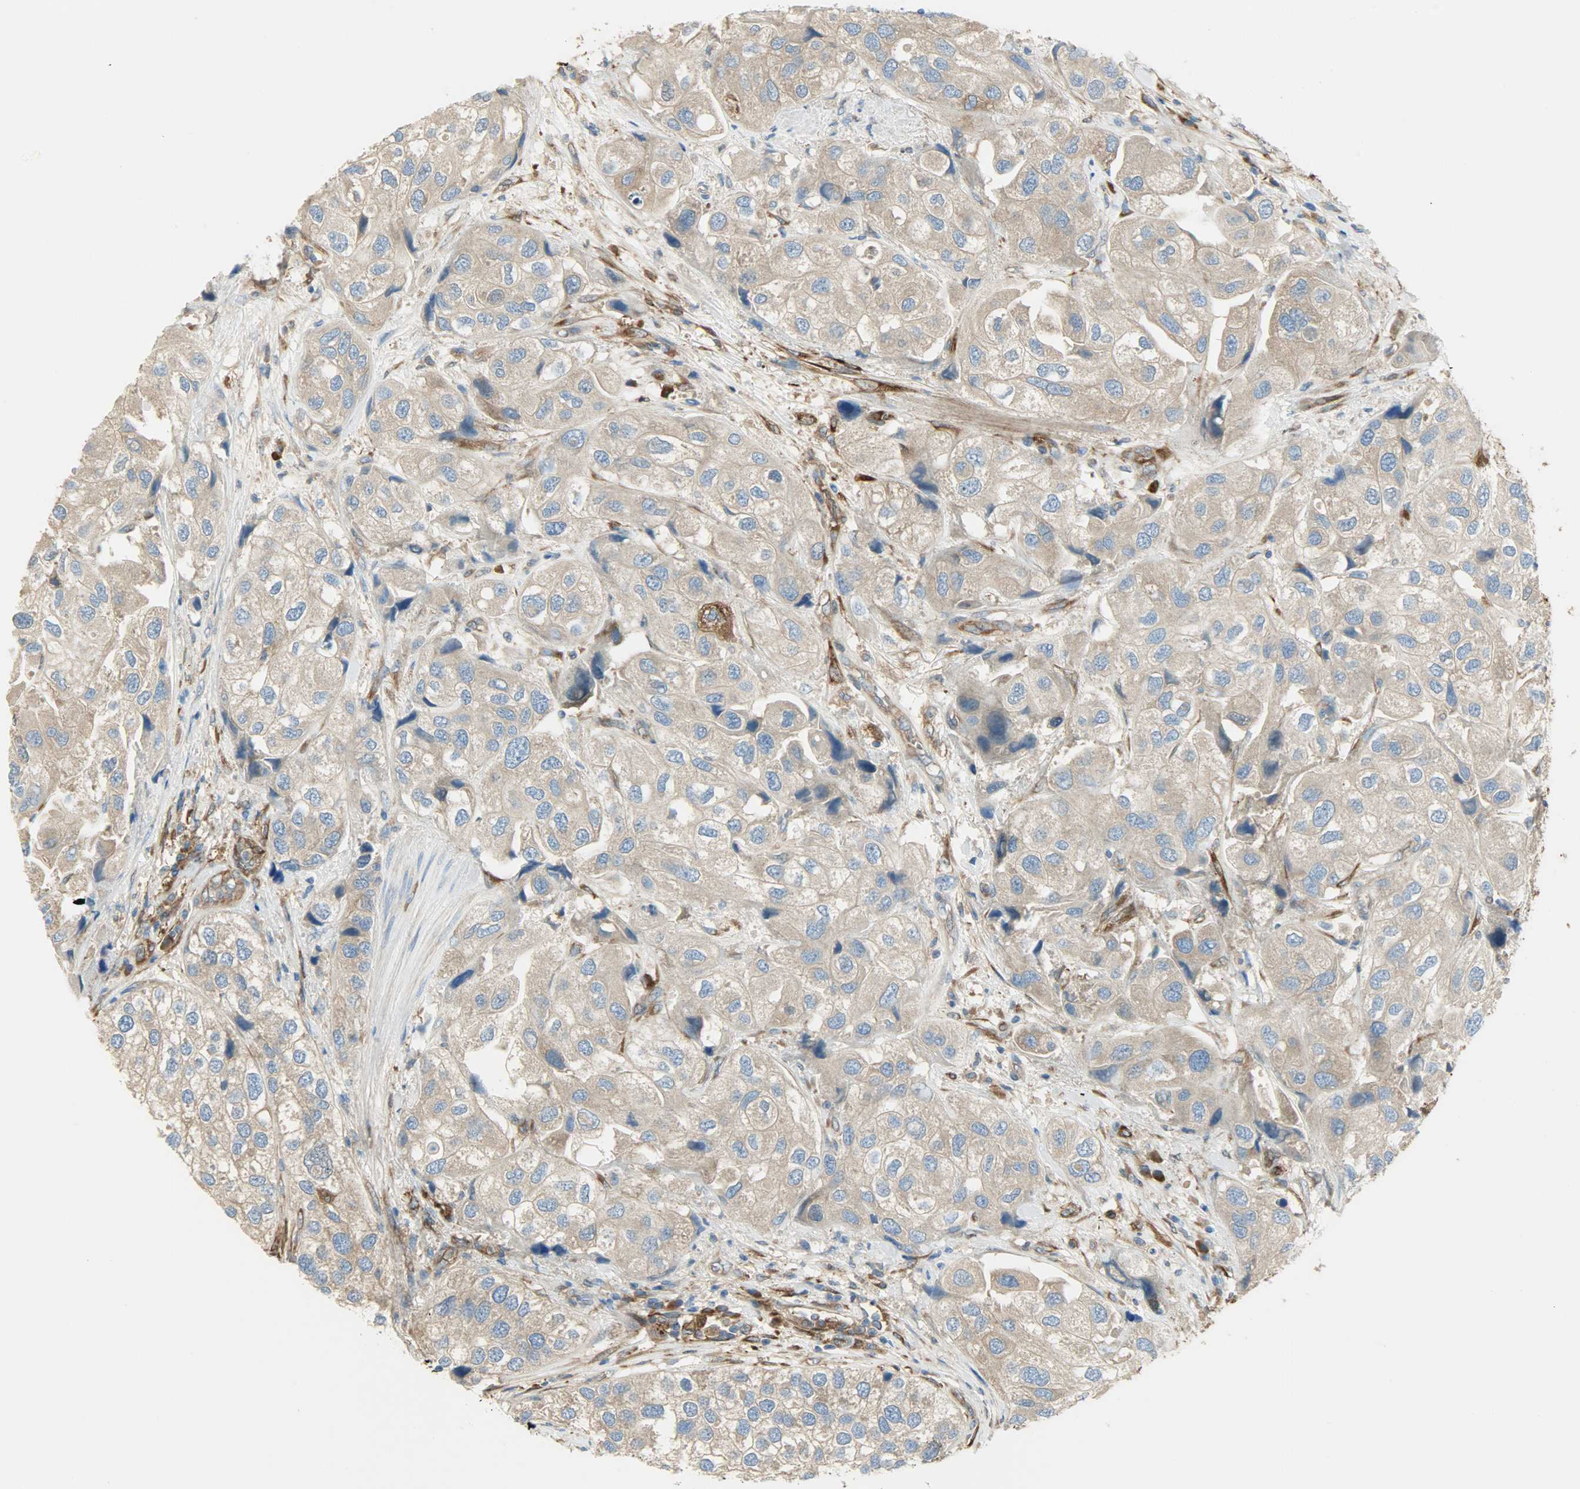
{"staining": {"intensity": "moderate", "quantity": ">75%", "location": "cytoplasmic/membranous"}, "tissue": "urothelial cancer", "cell_type": "Tumor cells", "image_type": "cancer", "snomed": [{"axis": "morphology", "description": "Urothelial carcinoma, High grade"}, {"axis": "topography", "description": "Urinary bladder"}], "caption": "Approximately >75% of tumor cells in urothelial carcinoma (high-grade) display moderate cytoplasmic/membranous protein expression as visualized by brown immunohistochemical staining.", "gene": "WARS1", "patient": {"sex": "female", "age": 64}}